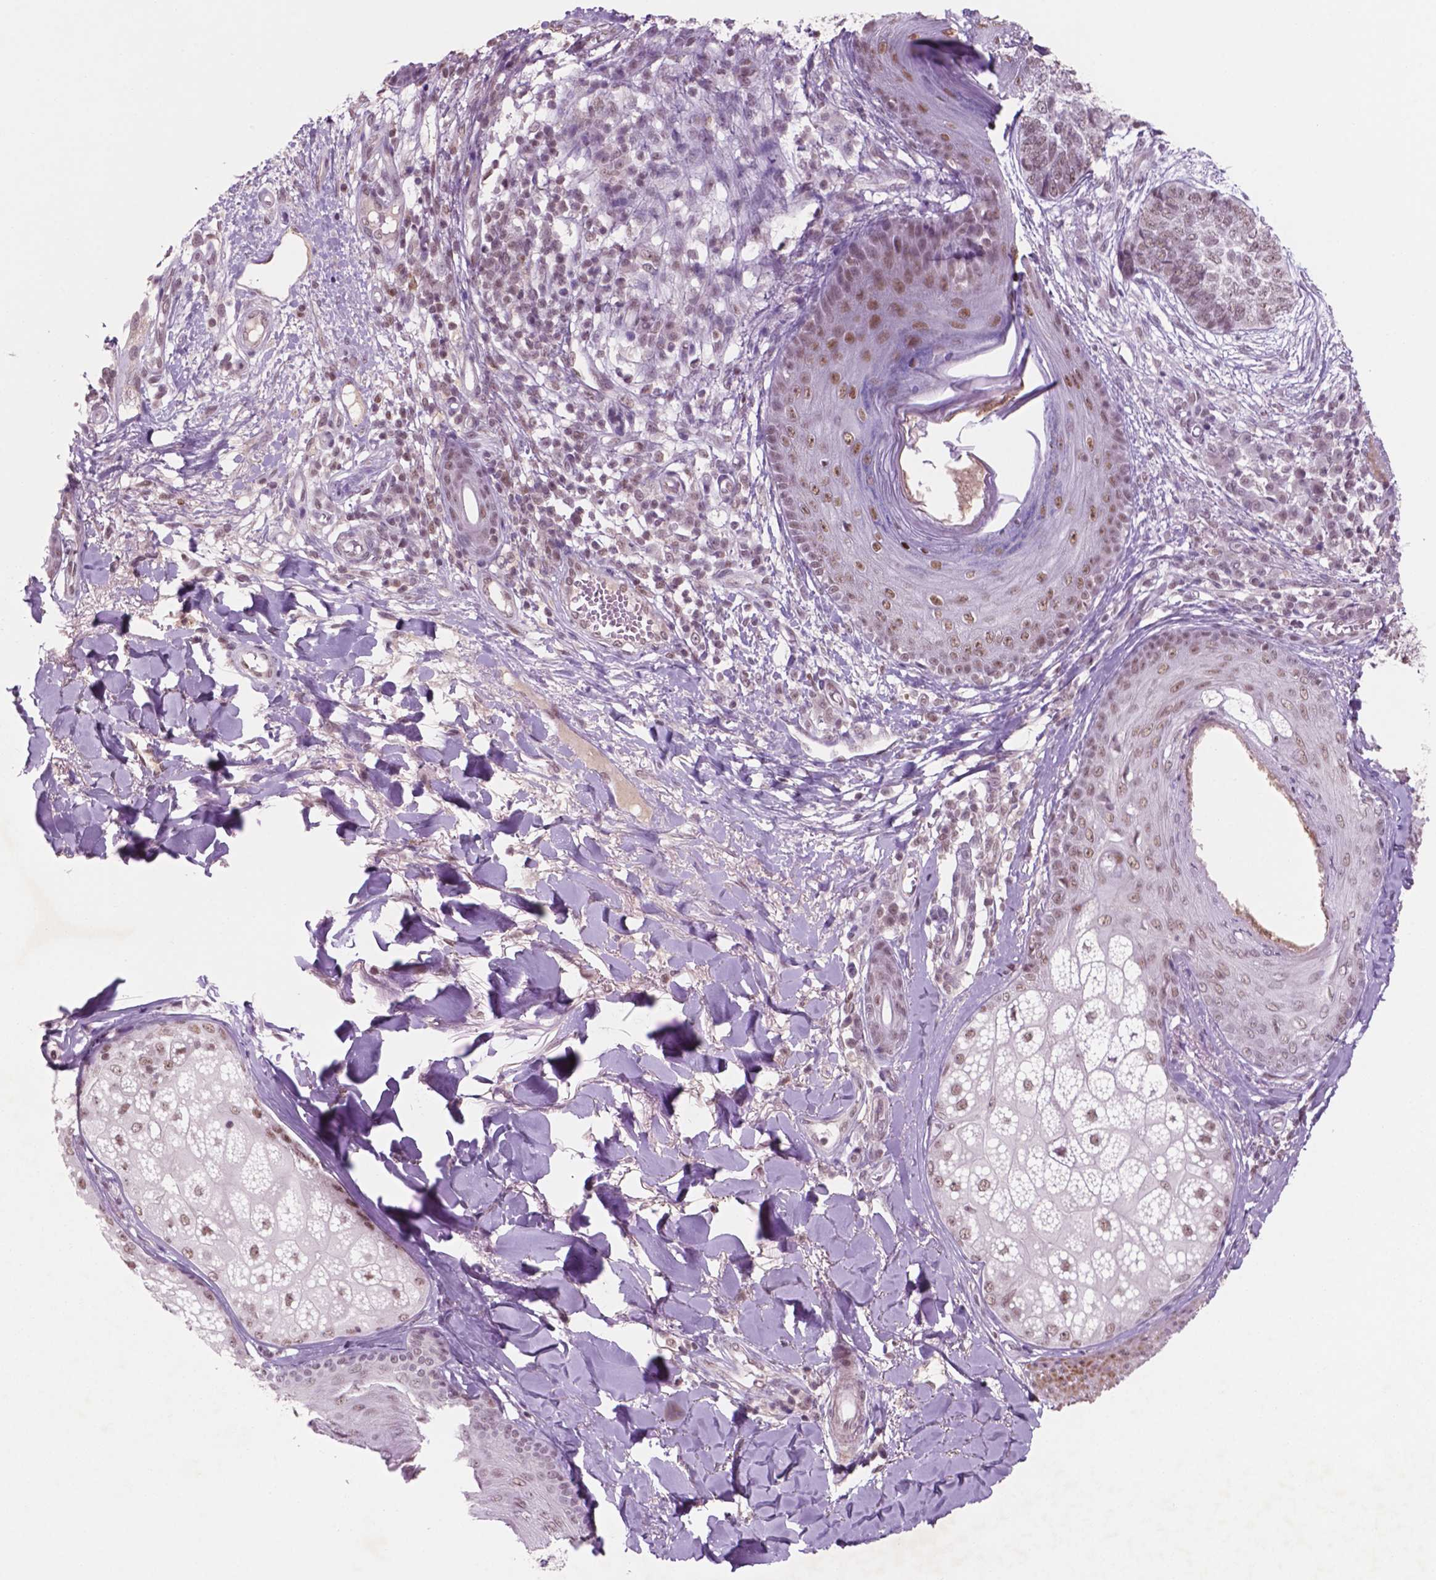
{"staining": {"intensity": "weak", "quantity": ">75%", "location": "nuclear"}, "tissue": "skin cancer", "cell_type": "Tumor cells", "image_type": "cancer", "snomed": [{"axis": "morphology", "description": "Basal cell carcinoma"}, {"axis": "topography", "description": "Skin"}], "caption": "Immunohistochemistry image of neoplastic tissue: skin cancer stained using IHC shows low levels of weak protein expression localized specifically in the nuclear of tumor cells, appearing as a nuclear brown color.", "gene": "CTR9", "patient": {"sex": "female", "age": 69}}